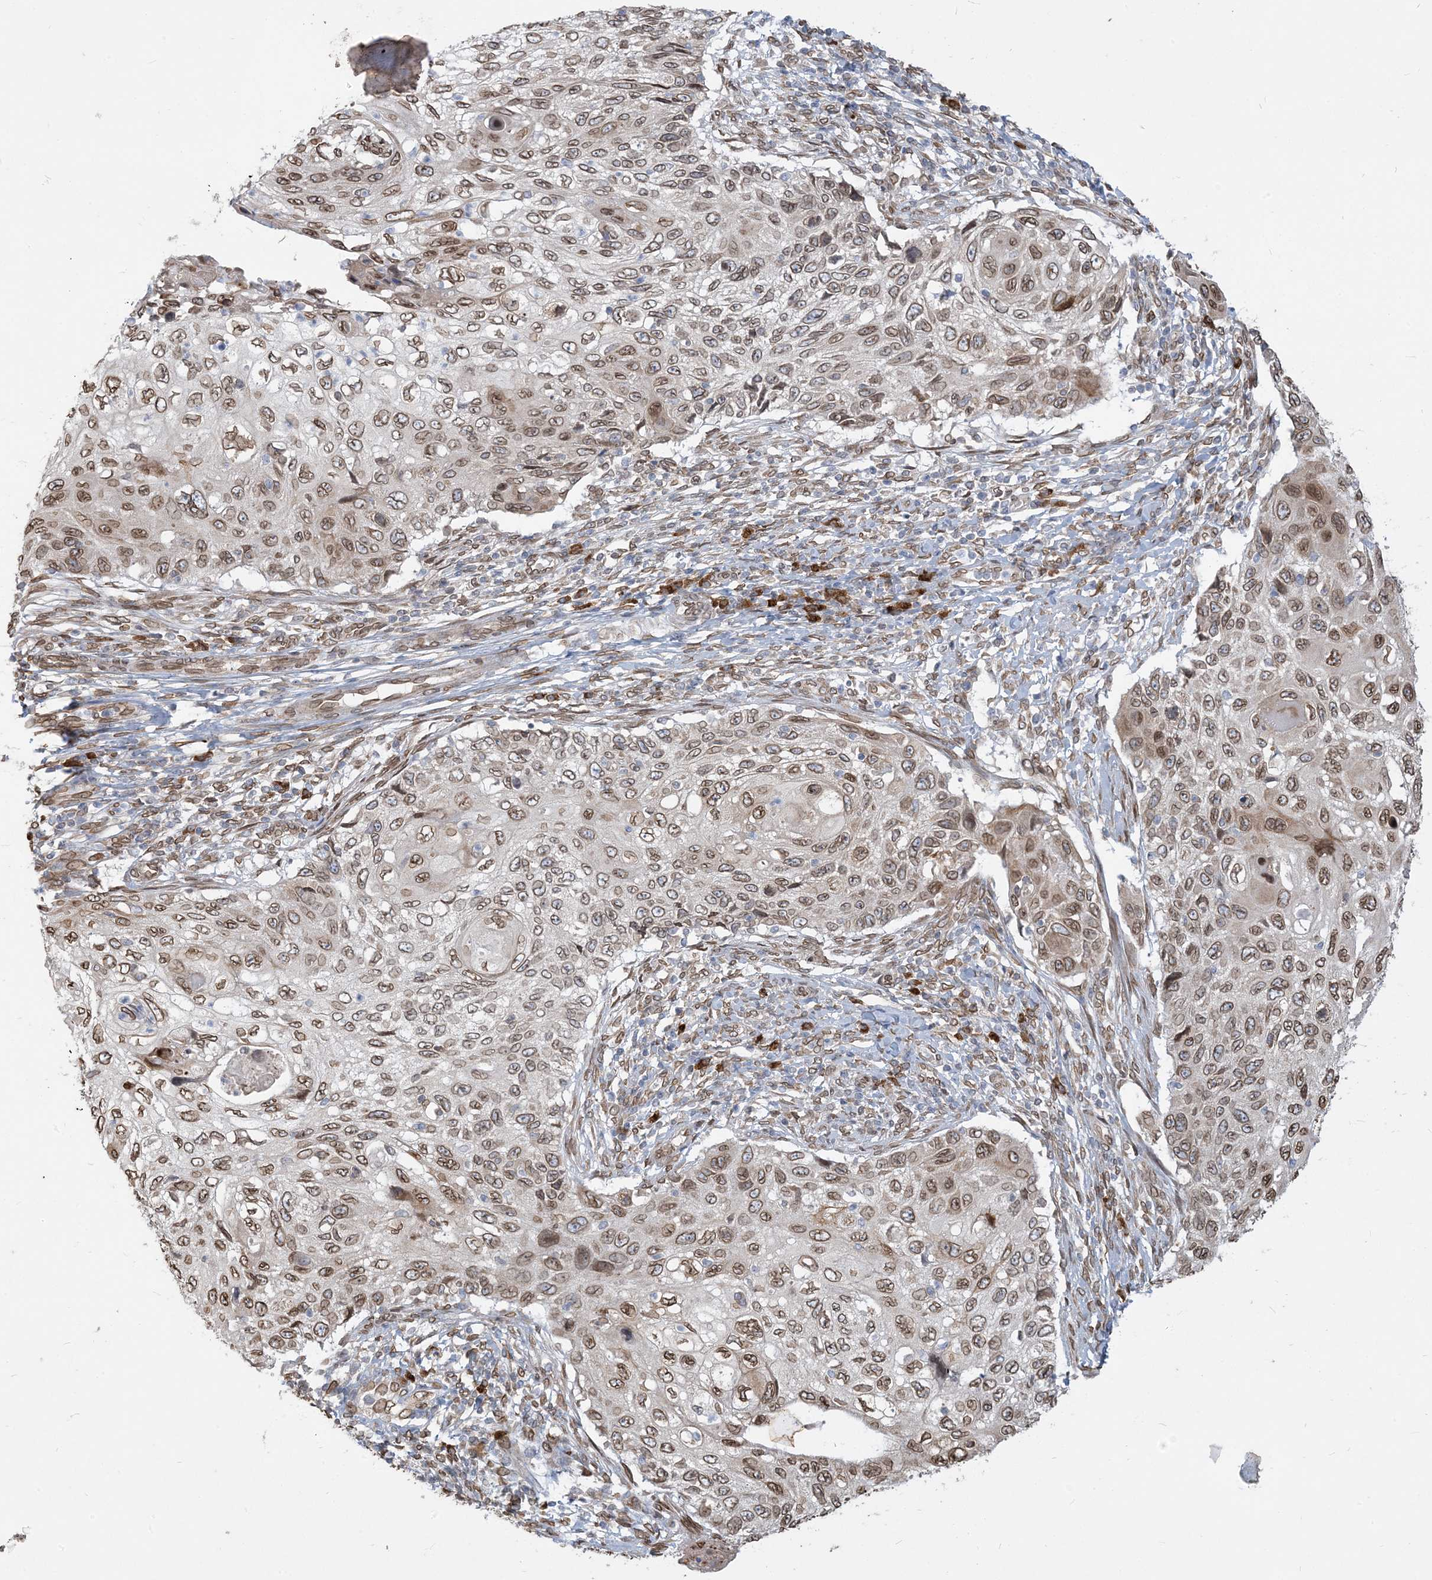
{"staining": {"intensity": "moderate", "quantity": ">75%", "location": "cytoplasmic/membranous,nuclear"}, "tissue": "cervical cancer", "cell_type": "Tumor cells", "image_type": "cancer", "snomed": [{"axis": "morphology", "description": "Squamous cell carcinoma, NOS"}, {"axis": "topography", "description": "Cervix"}], "caption": "Protein expression analysis of cervical squamous cell carcinoma displays moderate cytoplasmic/membranous and nuclear positivity in about >75% of tumor cells. (DAB IHC with brightfield microscopy, high magnification).", "gene": "WWP1", "patient": {"sex": "female", "age": 70}}